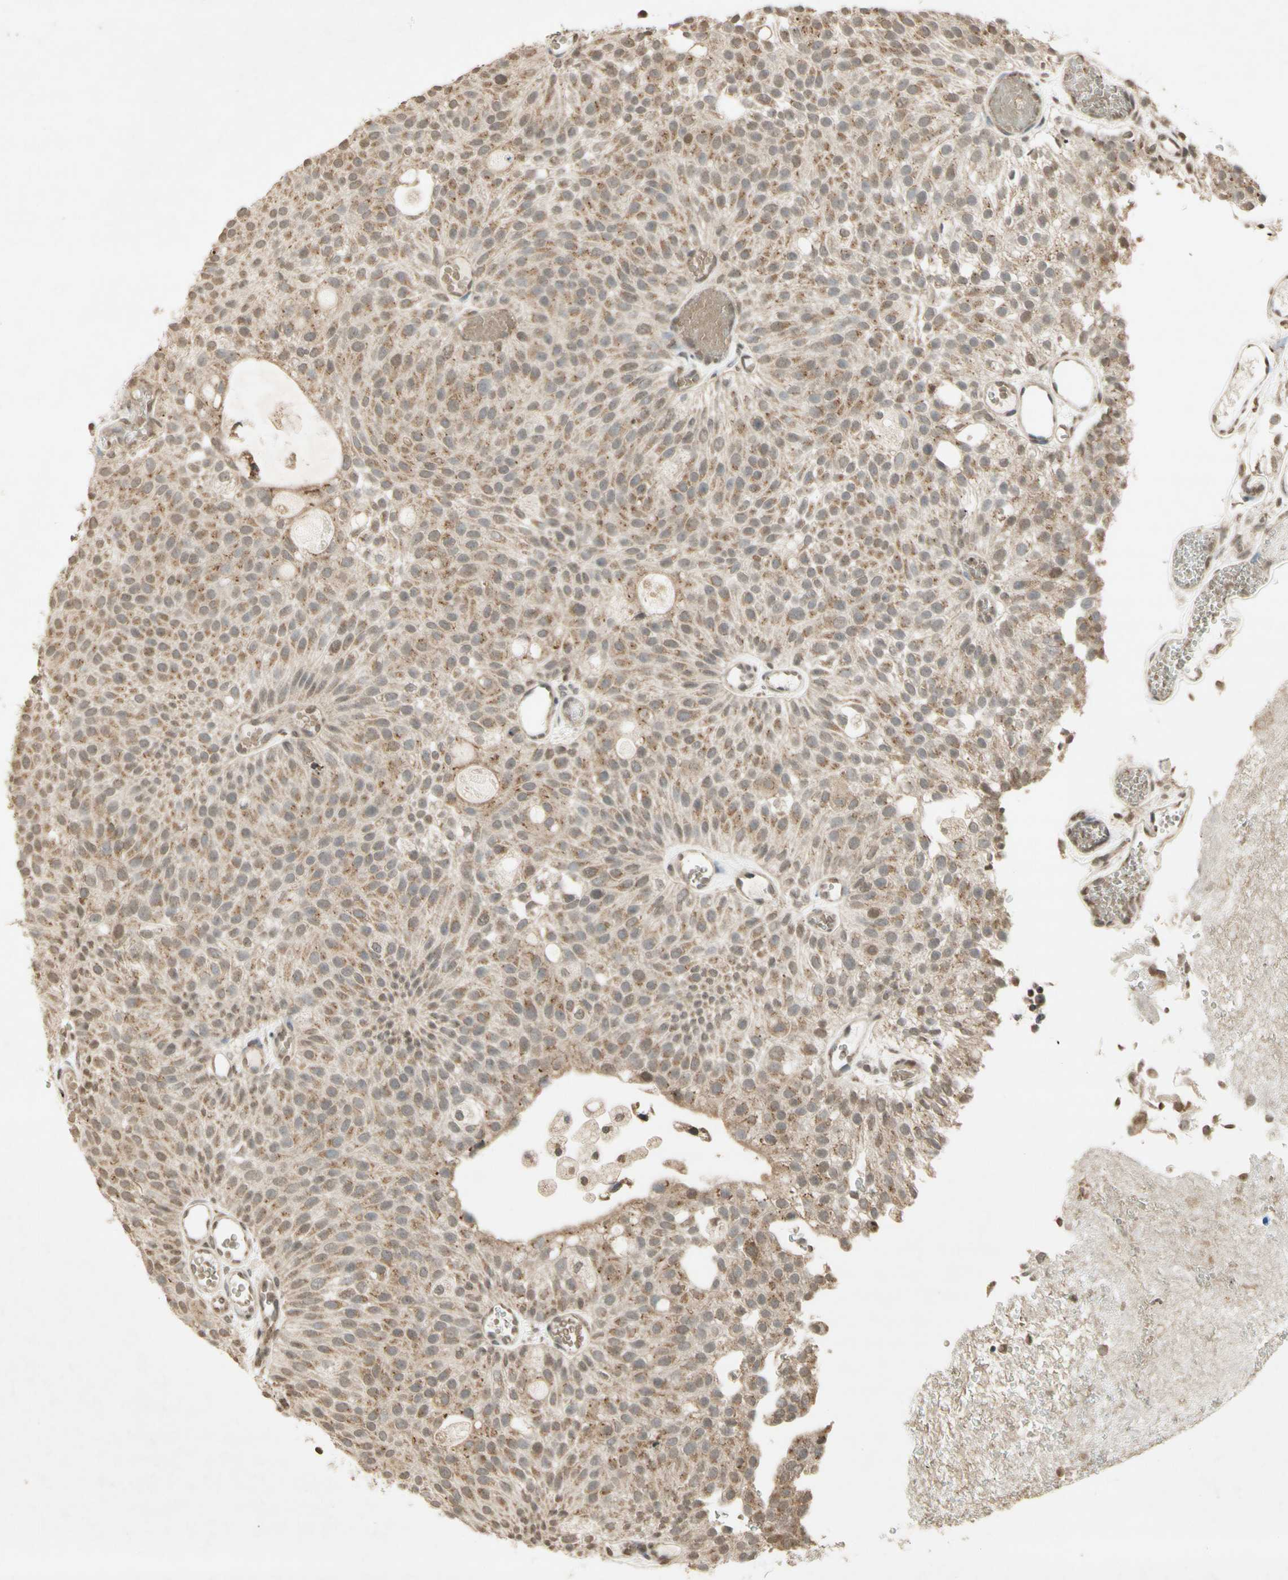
{"staining": {"intensity": "moderate", "quantity": ">75%", "location": "cytoplasmic/membranous"}, "tissue": "urothelial cancer", "cell_type": "Tumor cells", "image_type": "cancer", "snomed": [{"axis": "morphology", "description": "Urothelial carcinoma, Low grade"}, {"axis": "topography", "description": "Urinary bladder"}], "caption": "Immunohistochemistry image of human low-grade urothelial carcinoma stained for a protein (brown), which reveals medium levels of moderate cytoplasmic/membranous positivity in approximately >75% of tumor cells.", "gene": "CCNI", "patient": {"sex": "male", "age": 78}}